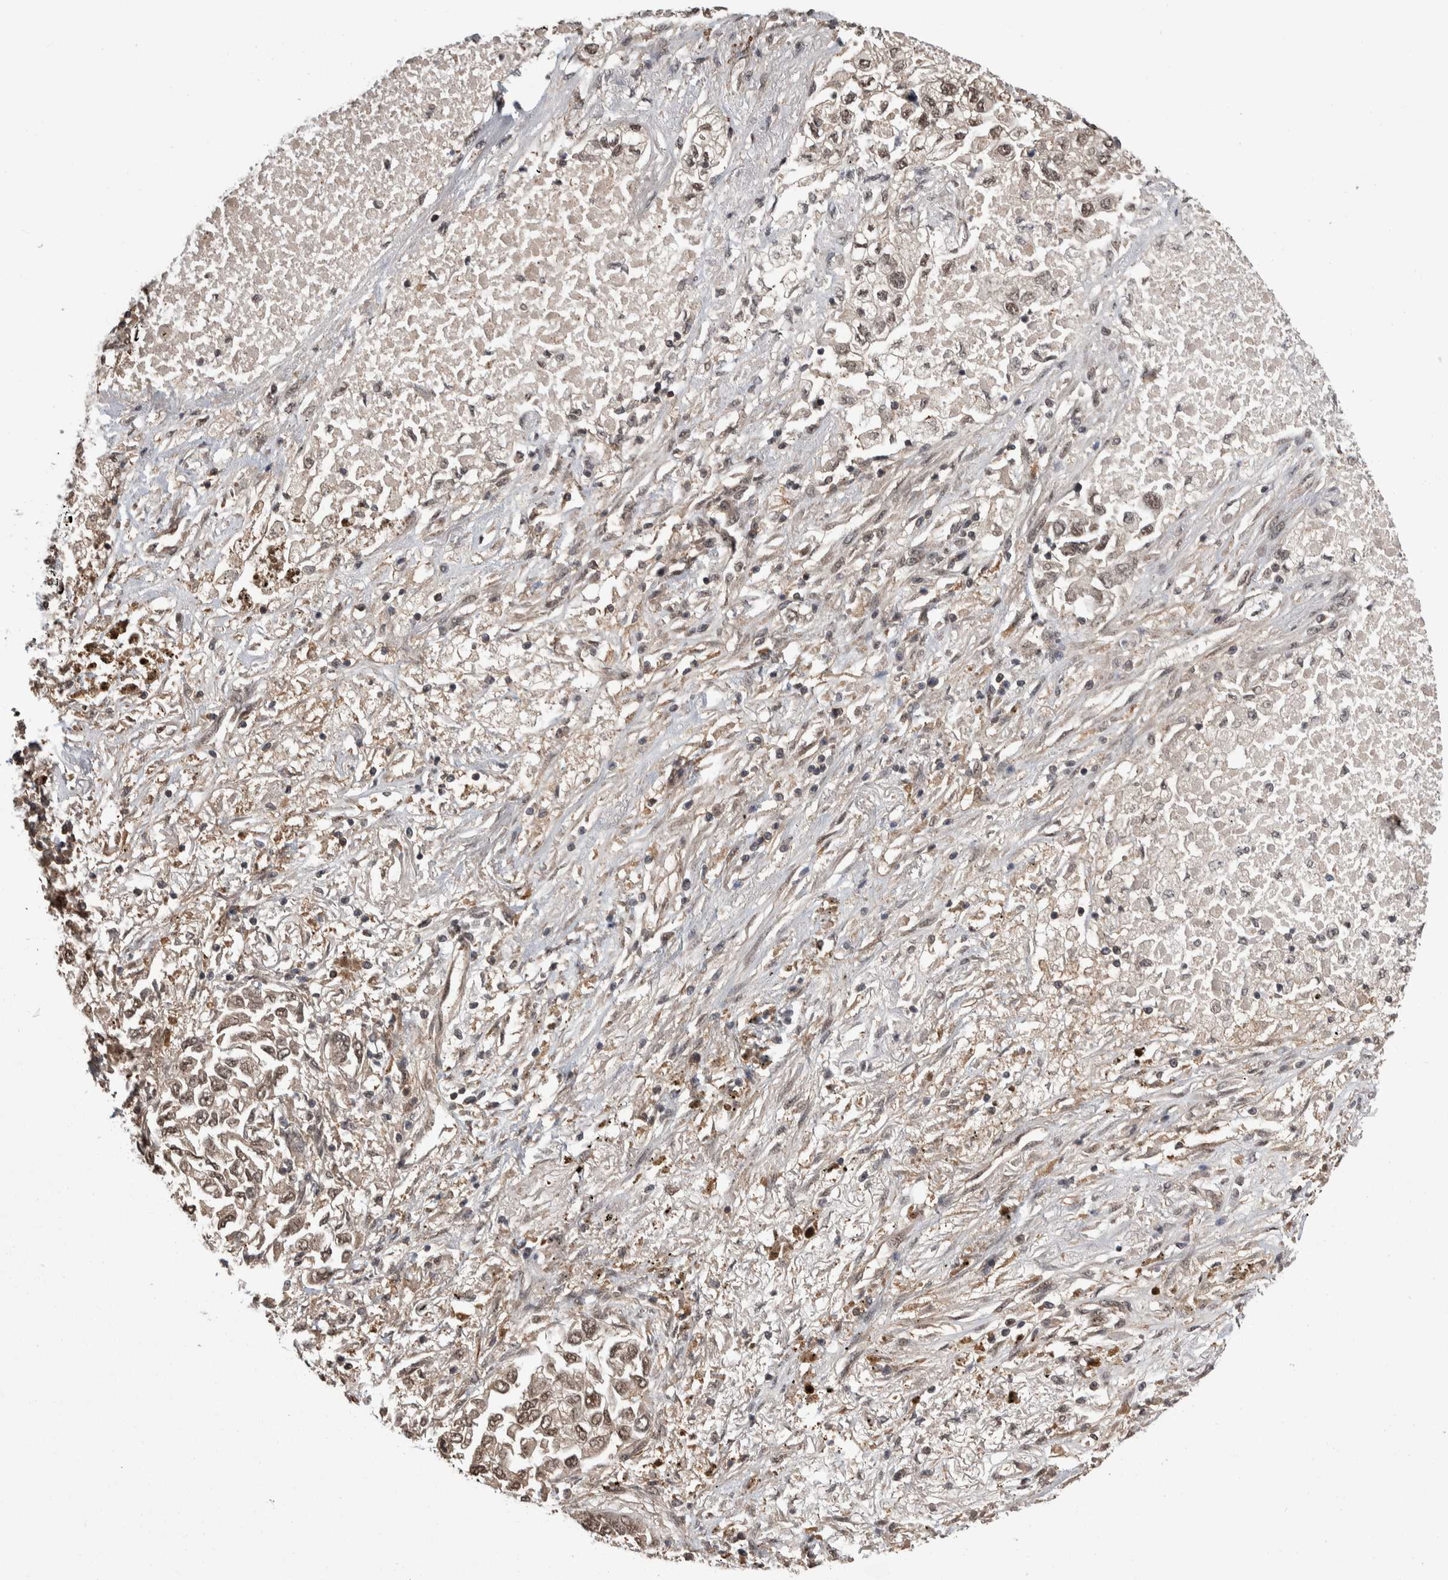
{"staining": {"intensity": "moderate", "quantity": ">75%", "location": "nuclear"}, "tissue": "lung cancer", "cell_type": "Tumor cells", "image_type": "cancer", "snomed": [{"axis": "morphology", "description": "Inflammation, NOS"}, {"axis": "morphology", "description": "Adenocarcinoma, NOS"}, {"axis": "topography", "description": "Lung"}], "caption": "DAB (3,3'-diaminobenzidine) immunohistochemical staining of human lung adenocarcinoma demonstrates moderate nuclear protein positivity in about >75% of tumor cells.", "gene": "ZNF592", "patient": {"sex": "male", "age": 63}}